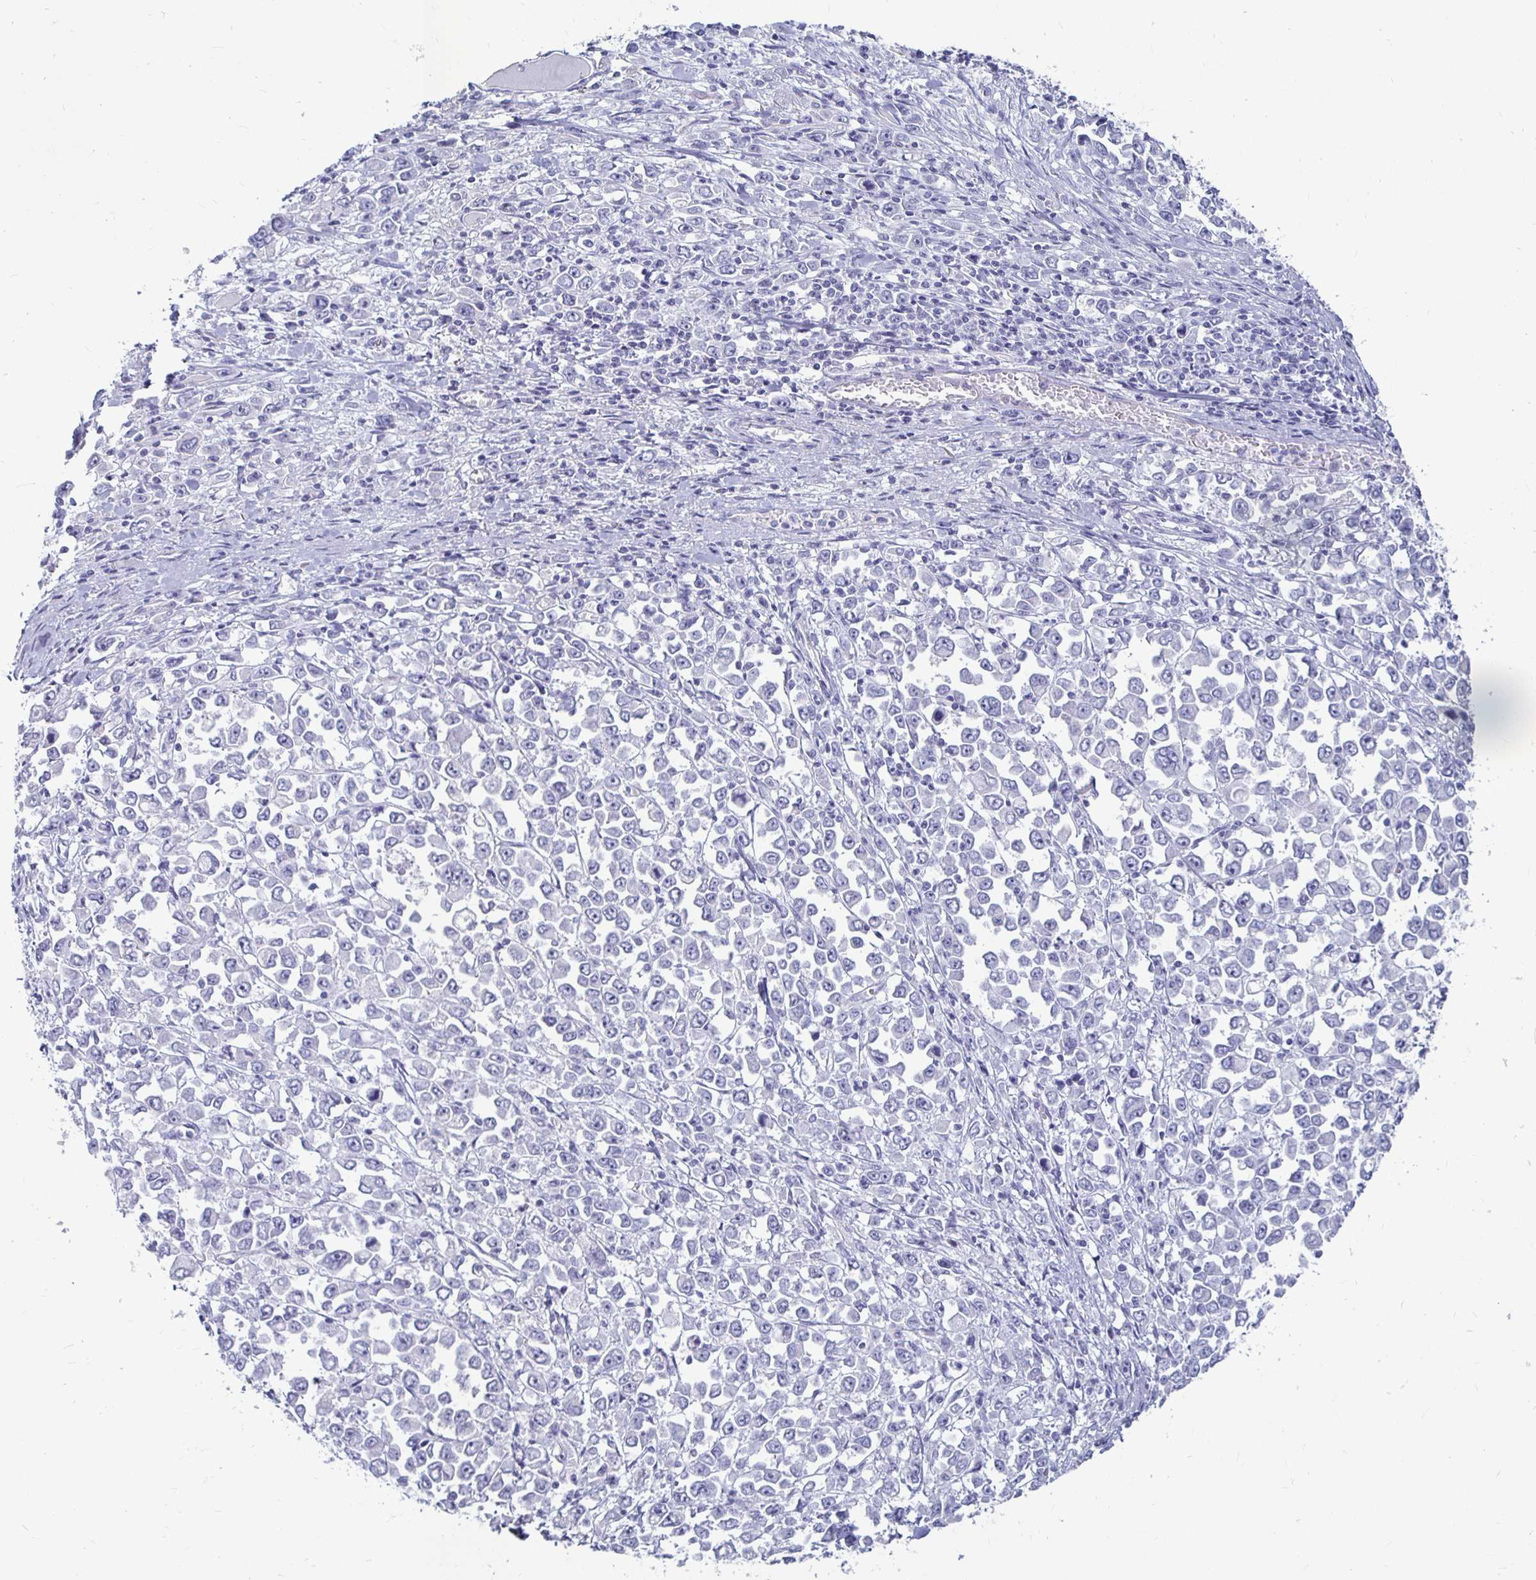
{"staining": {"intensity": "negative", "quantity": "none", "location": "none"}, "tissue": "stomach cancer", "cell_type": "Tumor cells", "image_type": "cancer", "snomed": [{"axis": "morphology", "description": "Adenocarcinoma, NOS"}, {"axis": "topography", "description": "Stomach, upper"}], "caption": "High power microscopy photomicrograph of an IHC photomicrograph of stomach cancer (adenocarcinoma), revealing no significant expression in tumor cells.", "gene": "CA9", "patient": {"sex": "male", "age": 70}}